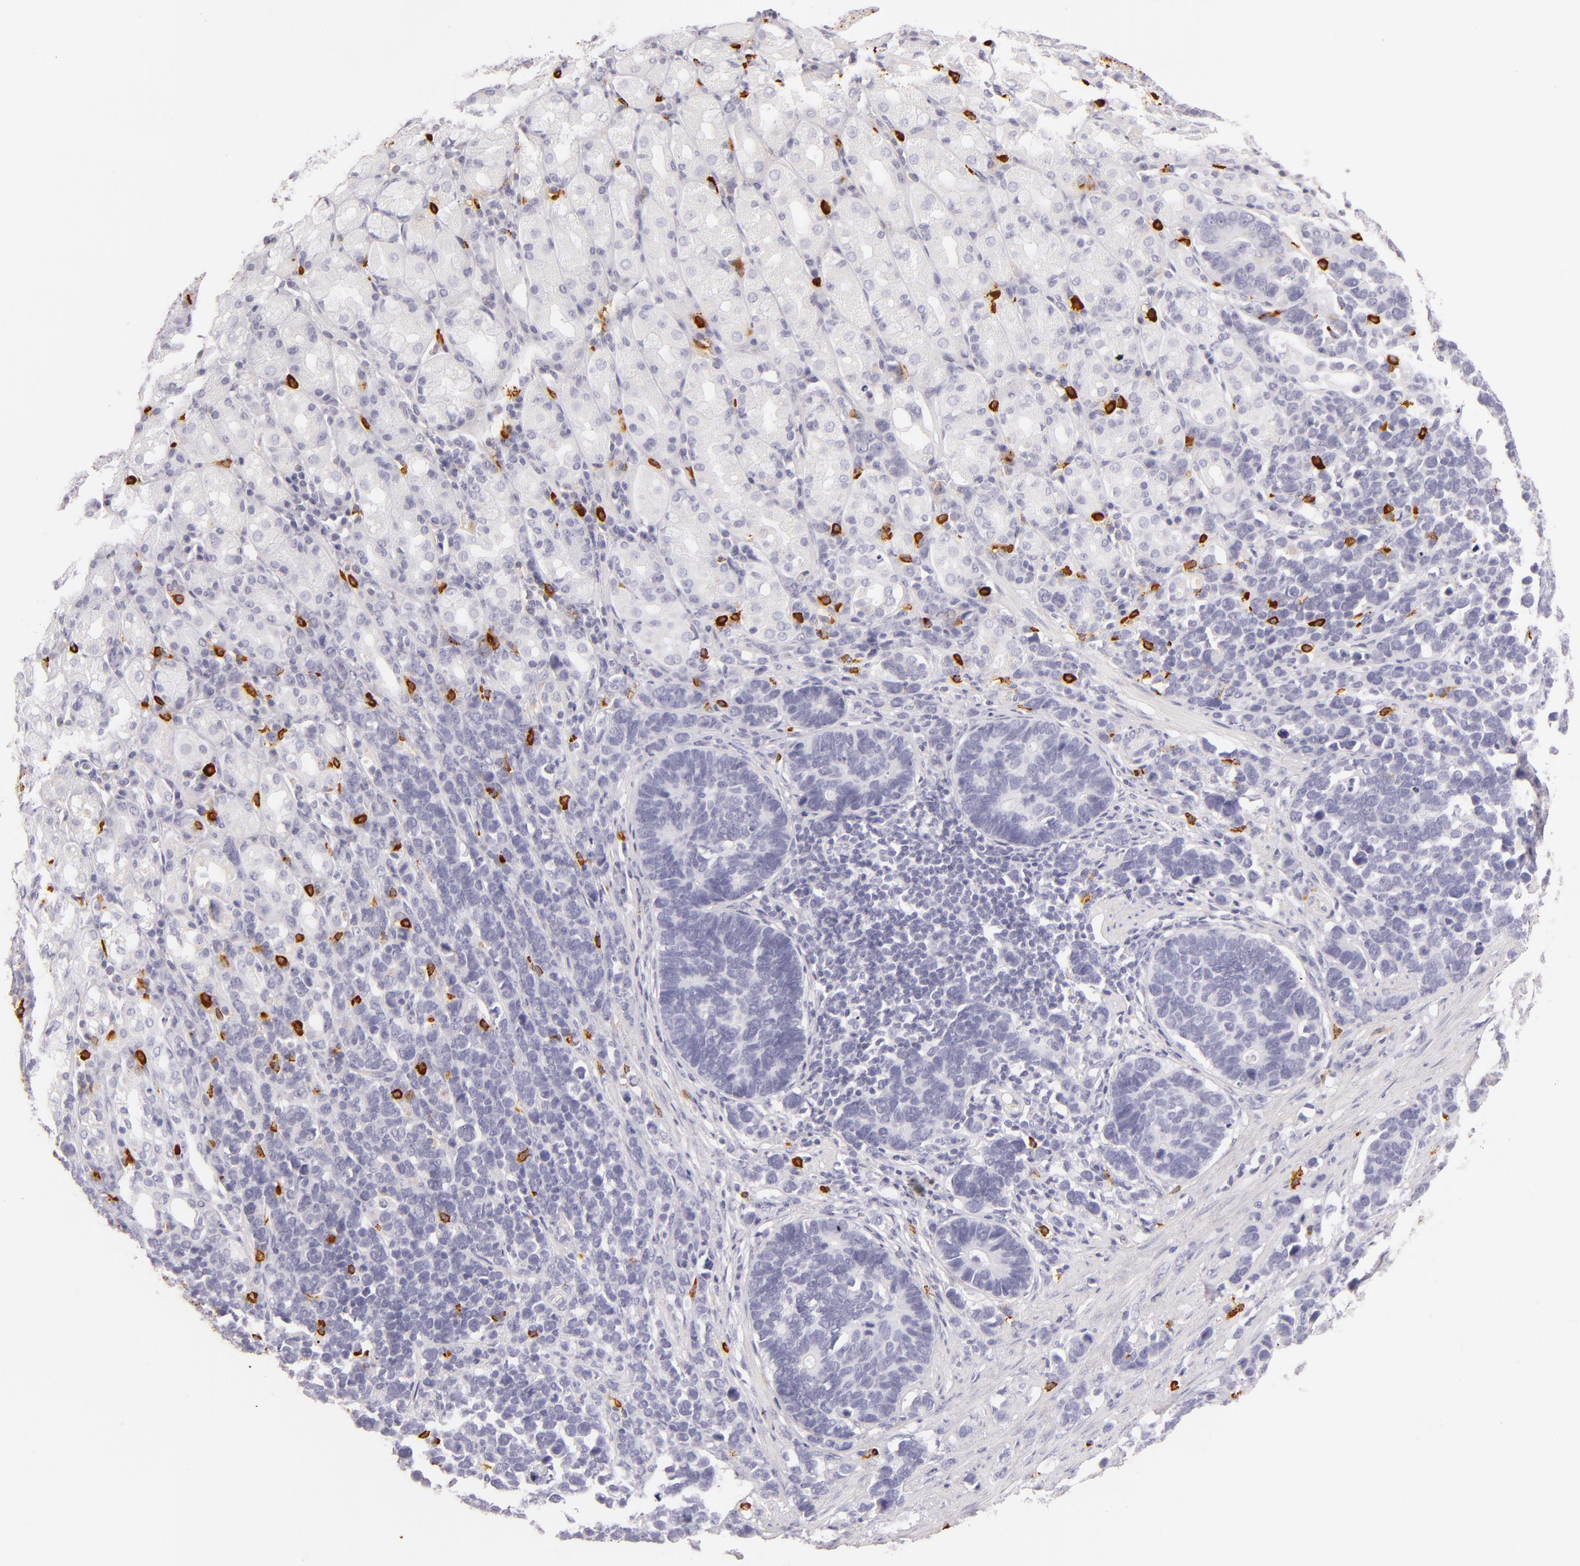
{"staining": {"intensity": "negative", "quantity": "none", "location": "none"}, "tissue": "stomach cancer", "cell_type": "Tumor cells", "image_type": "cancer", "snomed": [{"axis": "morphology", "description": "Adenocarcinoma, NOS"}, {"axis": "topography", "description": "Stomach, upper"}], "caption": "IHC photomicrograph of adenocarcinoma (stomach) stained for a protein (brown), which exhibits no positivity in tumor cells.", "gene": "TPSD1", "patient": {"sex": "male", "age": 71}}